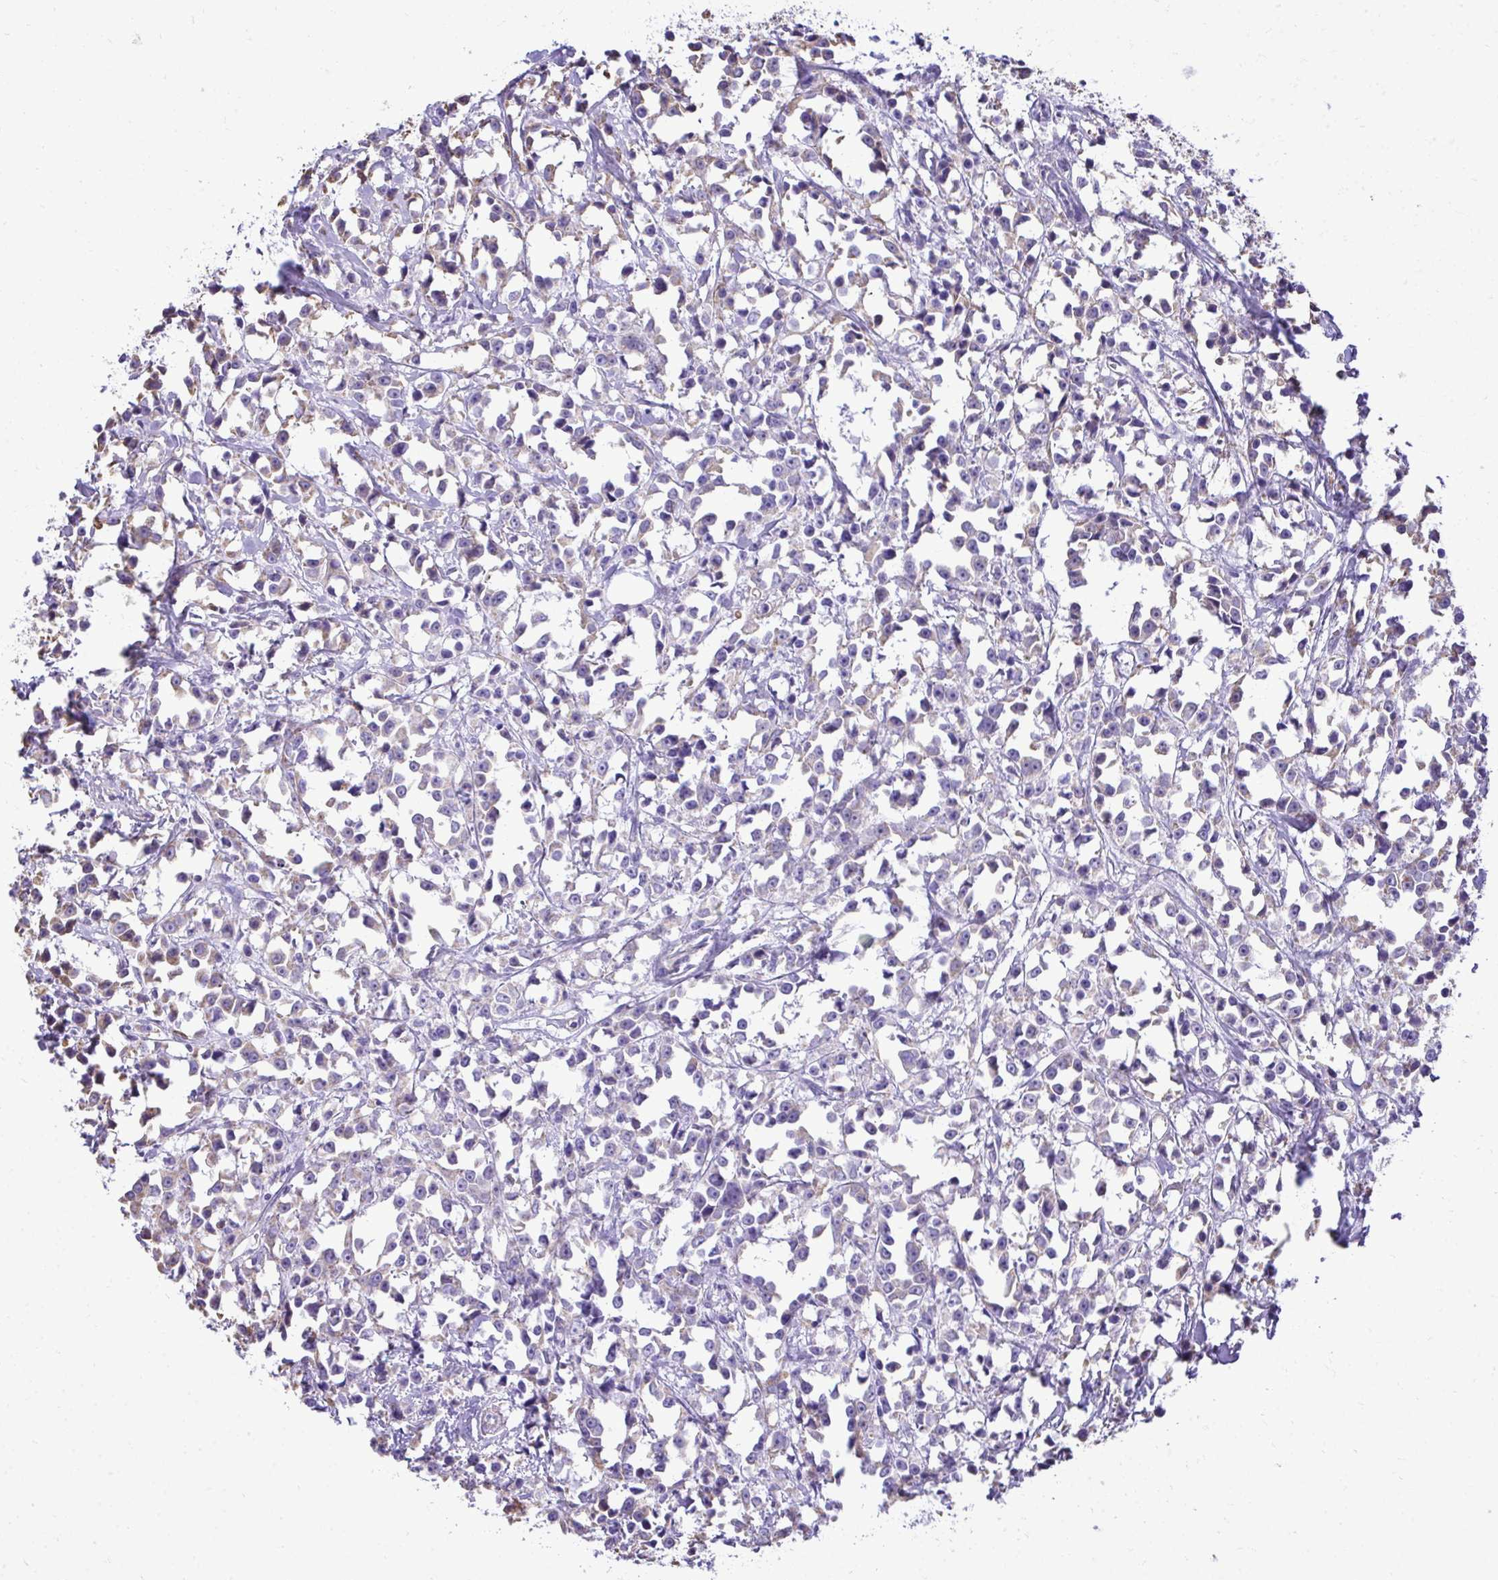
{"staining": {"intensity": "weak", "quantity": "<25%", "location": "cytoplasmic/membranous"}, "tissue": "breast cancer", "cell_type": "Tumor cells", "image_type": "cancer", "snomed": [{"axis": "morphology", "description": "Duct carcinoma"}, {"axis": "topography", "description": "Breast"}], "caption": "This is an immunohistochemistry (IHC) histopathology image of human breast invasive ductal carcinoma. There is no positivity in tumor cells.", "gene": "MPZL2", "patient": {"sex": "female", "age": 80}}